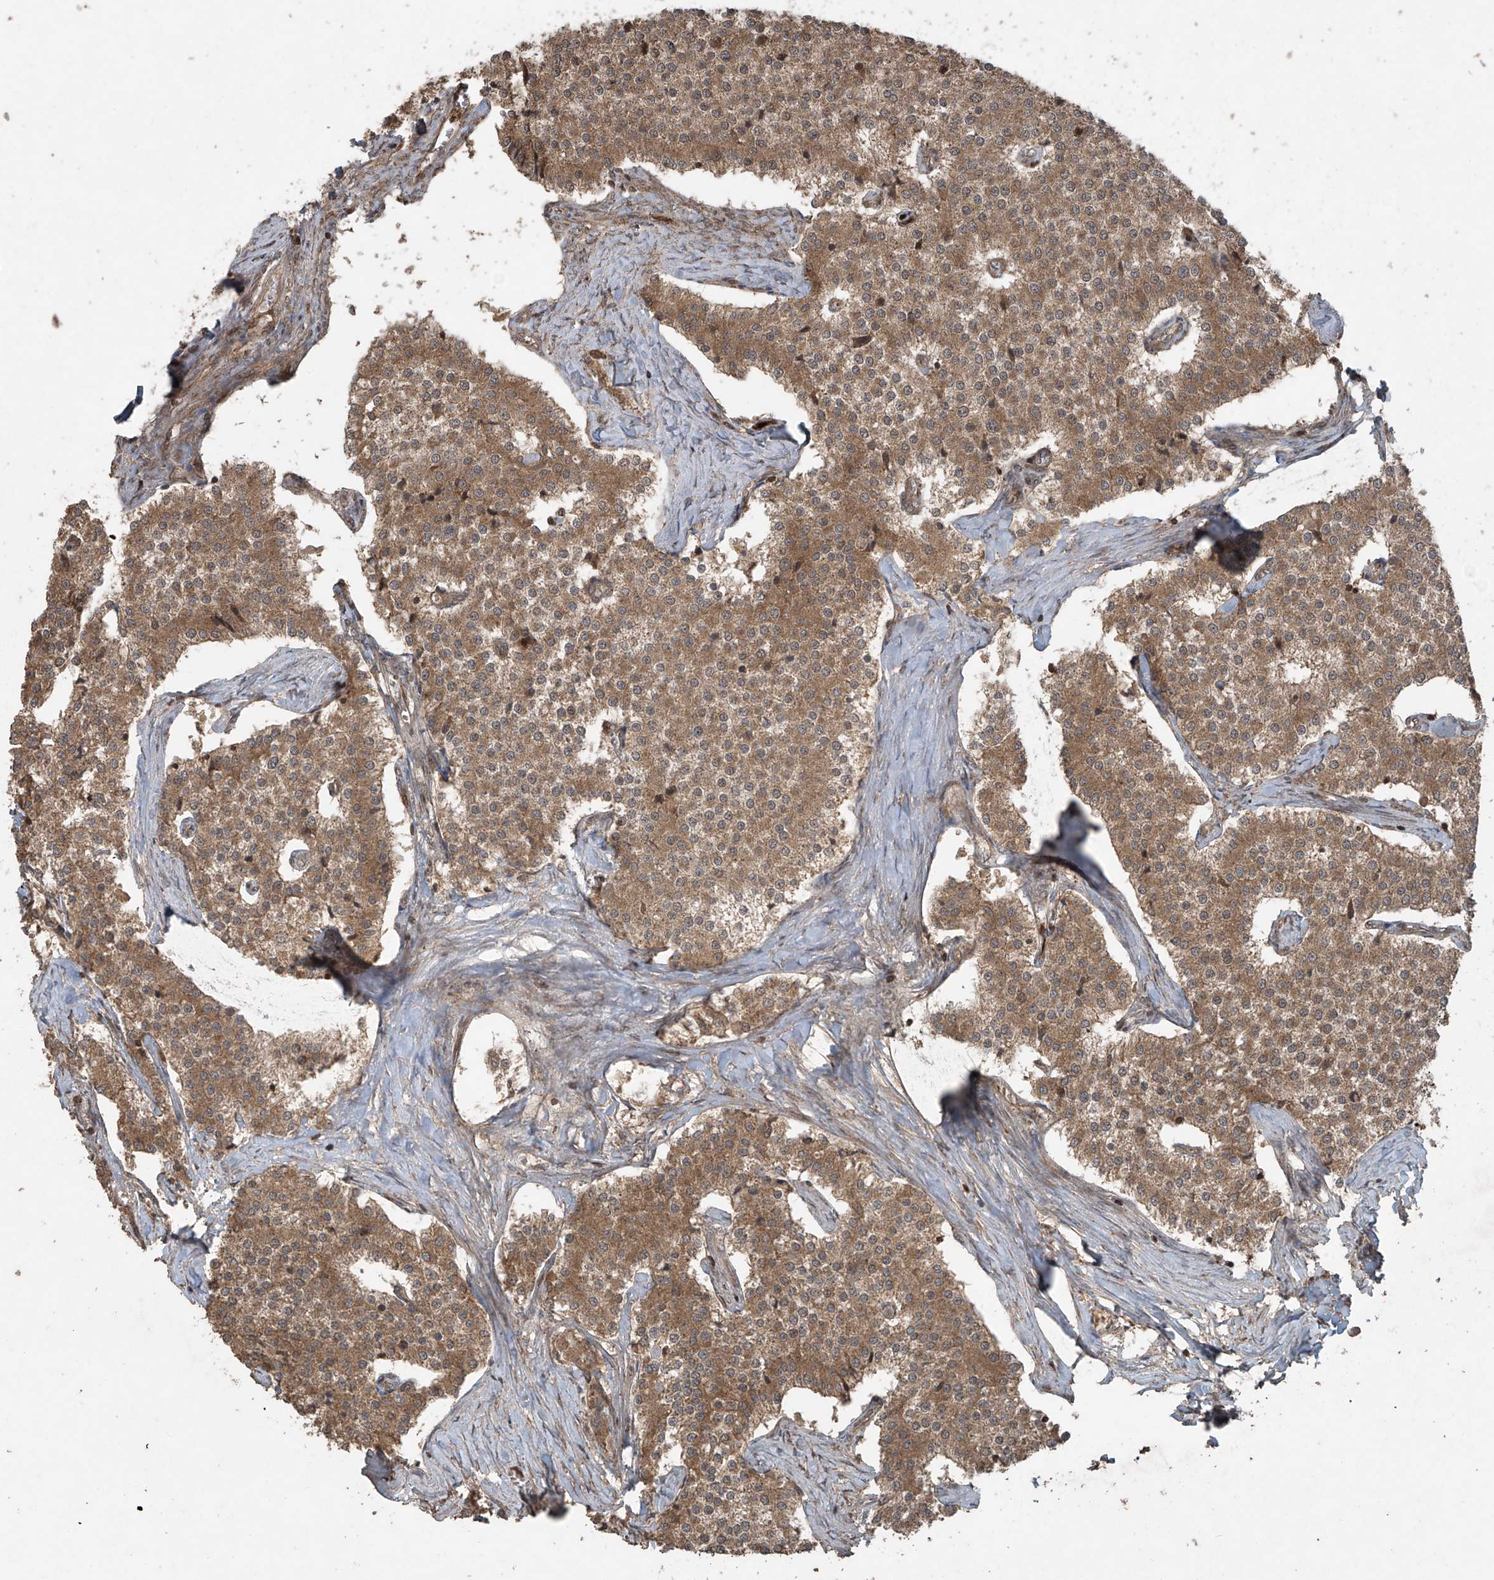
{"staining": {"intensity": "moderate", "quantity": ">75%", "location": "cytoplasmic/membranous"}, "tissue": "carcinoid", "cell_type": "Tumor cells", "image_type": "cancer", "snomed": [{"axis": "morphology", "description": "Carcinoid, malignant, NOS"}, {"axis": "topography", "description": "Colon"}], "caption": "Human carcinoid stained for a protein (brown) displays moderate cytoplasmic/membranous positive expression in about >75% of tumor cells.", "gene": "PGPEP1", "patient": {"sex": "female", "age": 52}}